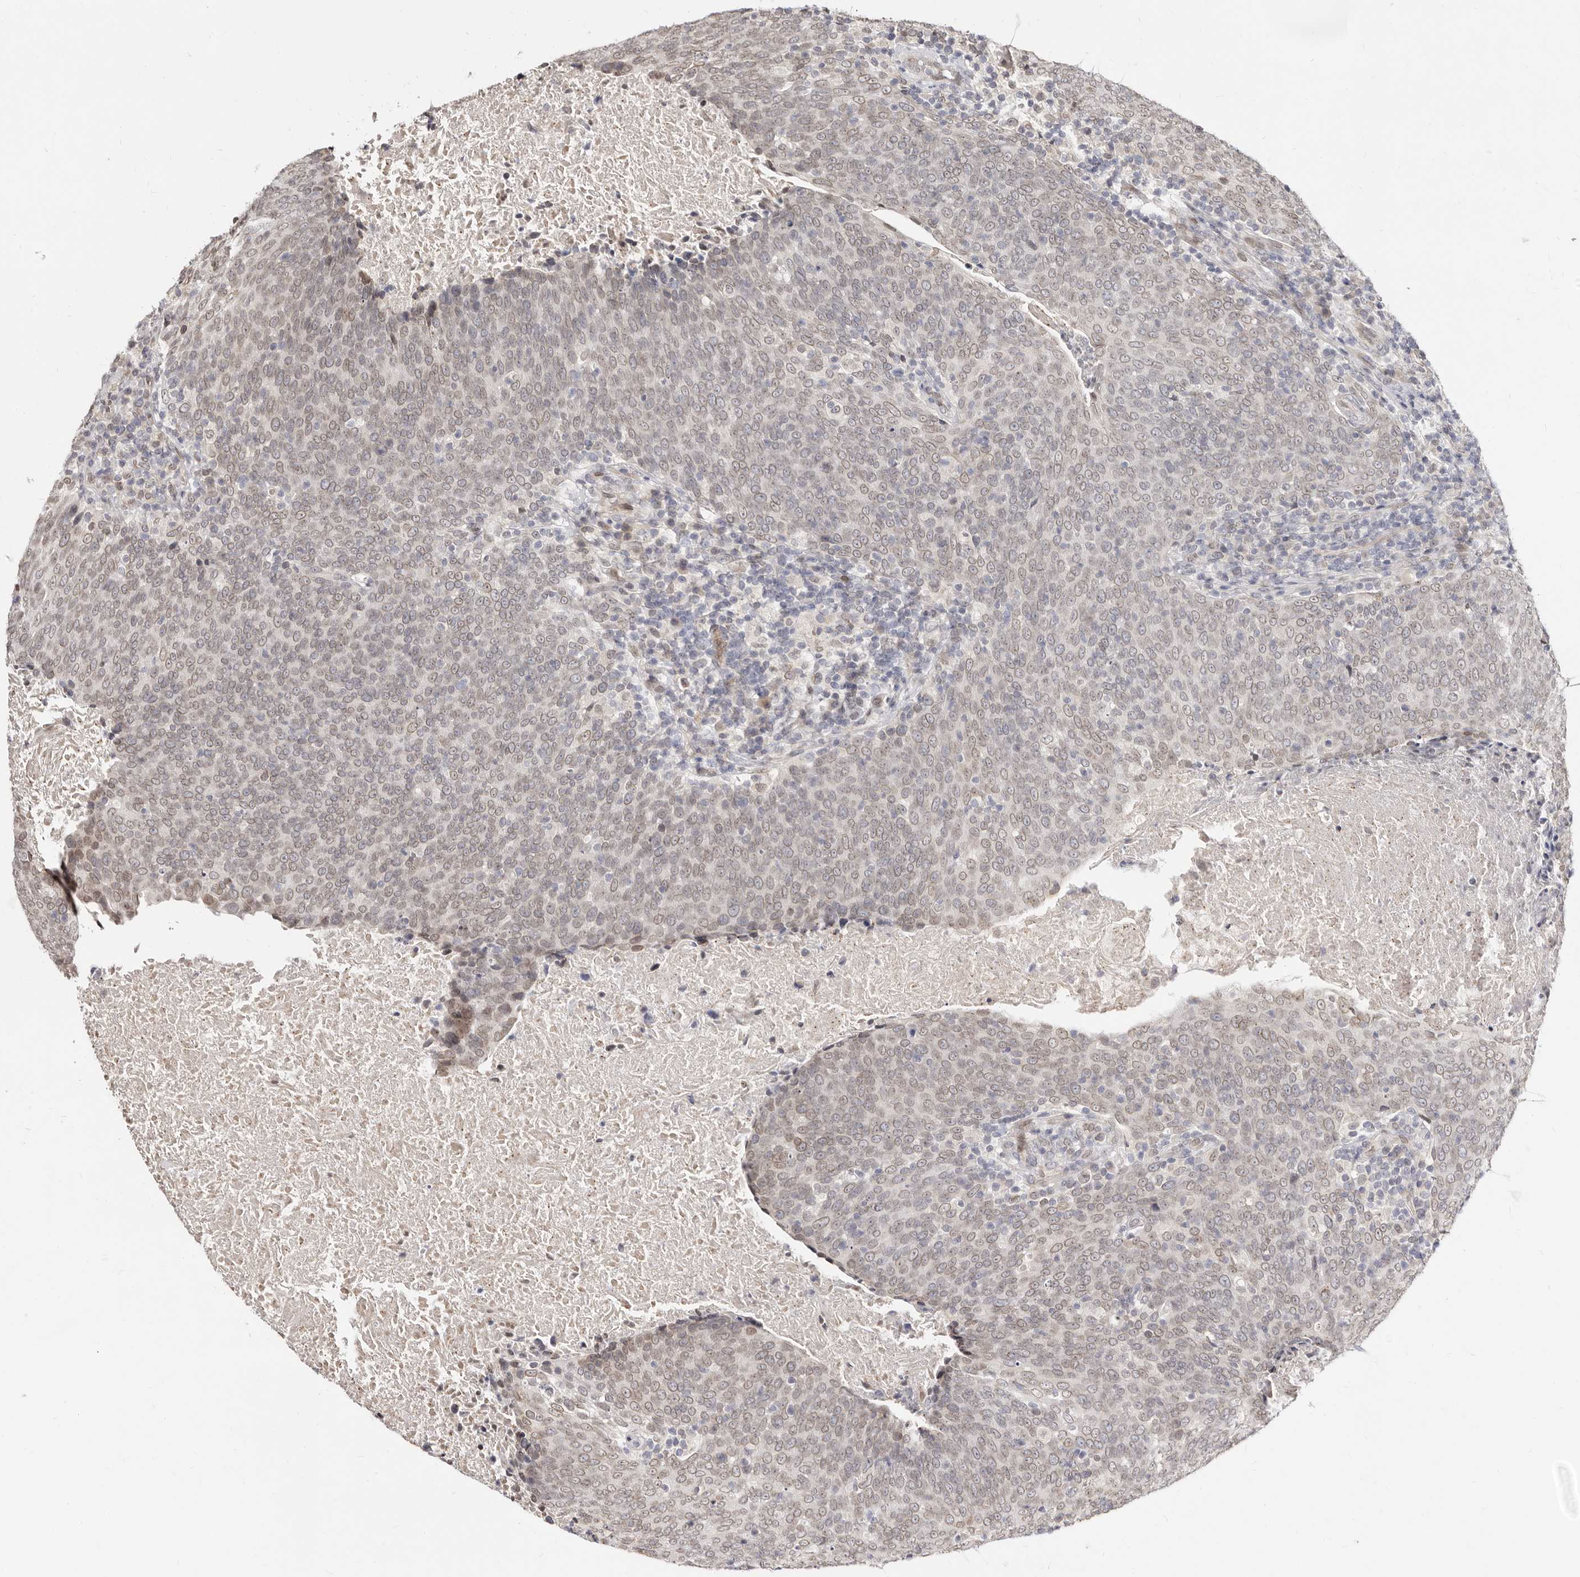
{"staining": {"intensity": "moderate", "quantity": ">75%", "location": "cytoplasmic/membranous,nuclear"}, "tissue": "head and neck cancer", "cell_type": "Tumor cells", "image_type": "cancer", "snomed": [{"axis": "morphology", "description": "Squamous cell carcinoma, NOS"}, {"axis": "morphology", "description": "Squamous cell carcinoma, metastatic, NOS"}, {"axis": "topography", "description": "Lymph node"}, {"axis": "topography", "description": "Head-Neck"}], "caption": "The photomicrograph reveals staining of head and neck metastatic squamous cell carcinoma, revealing moderate cytoplasmic/membranous and nuclear protein staining (brown color) within tumor cells. (DAB IHC, brown staining for protein, blue staining for nuclei).", "gene": "LCORL", "patient": {"sex": "male", "age": 62}}